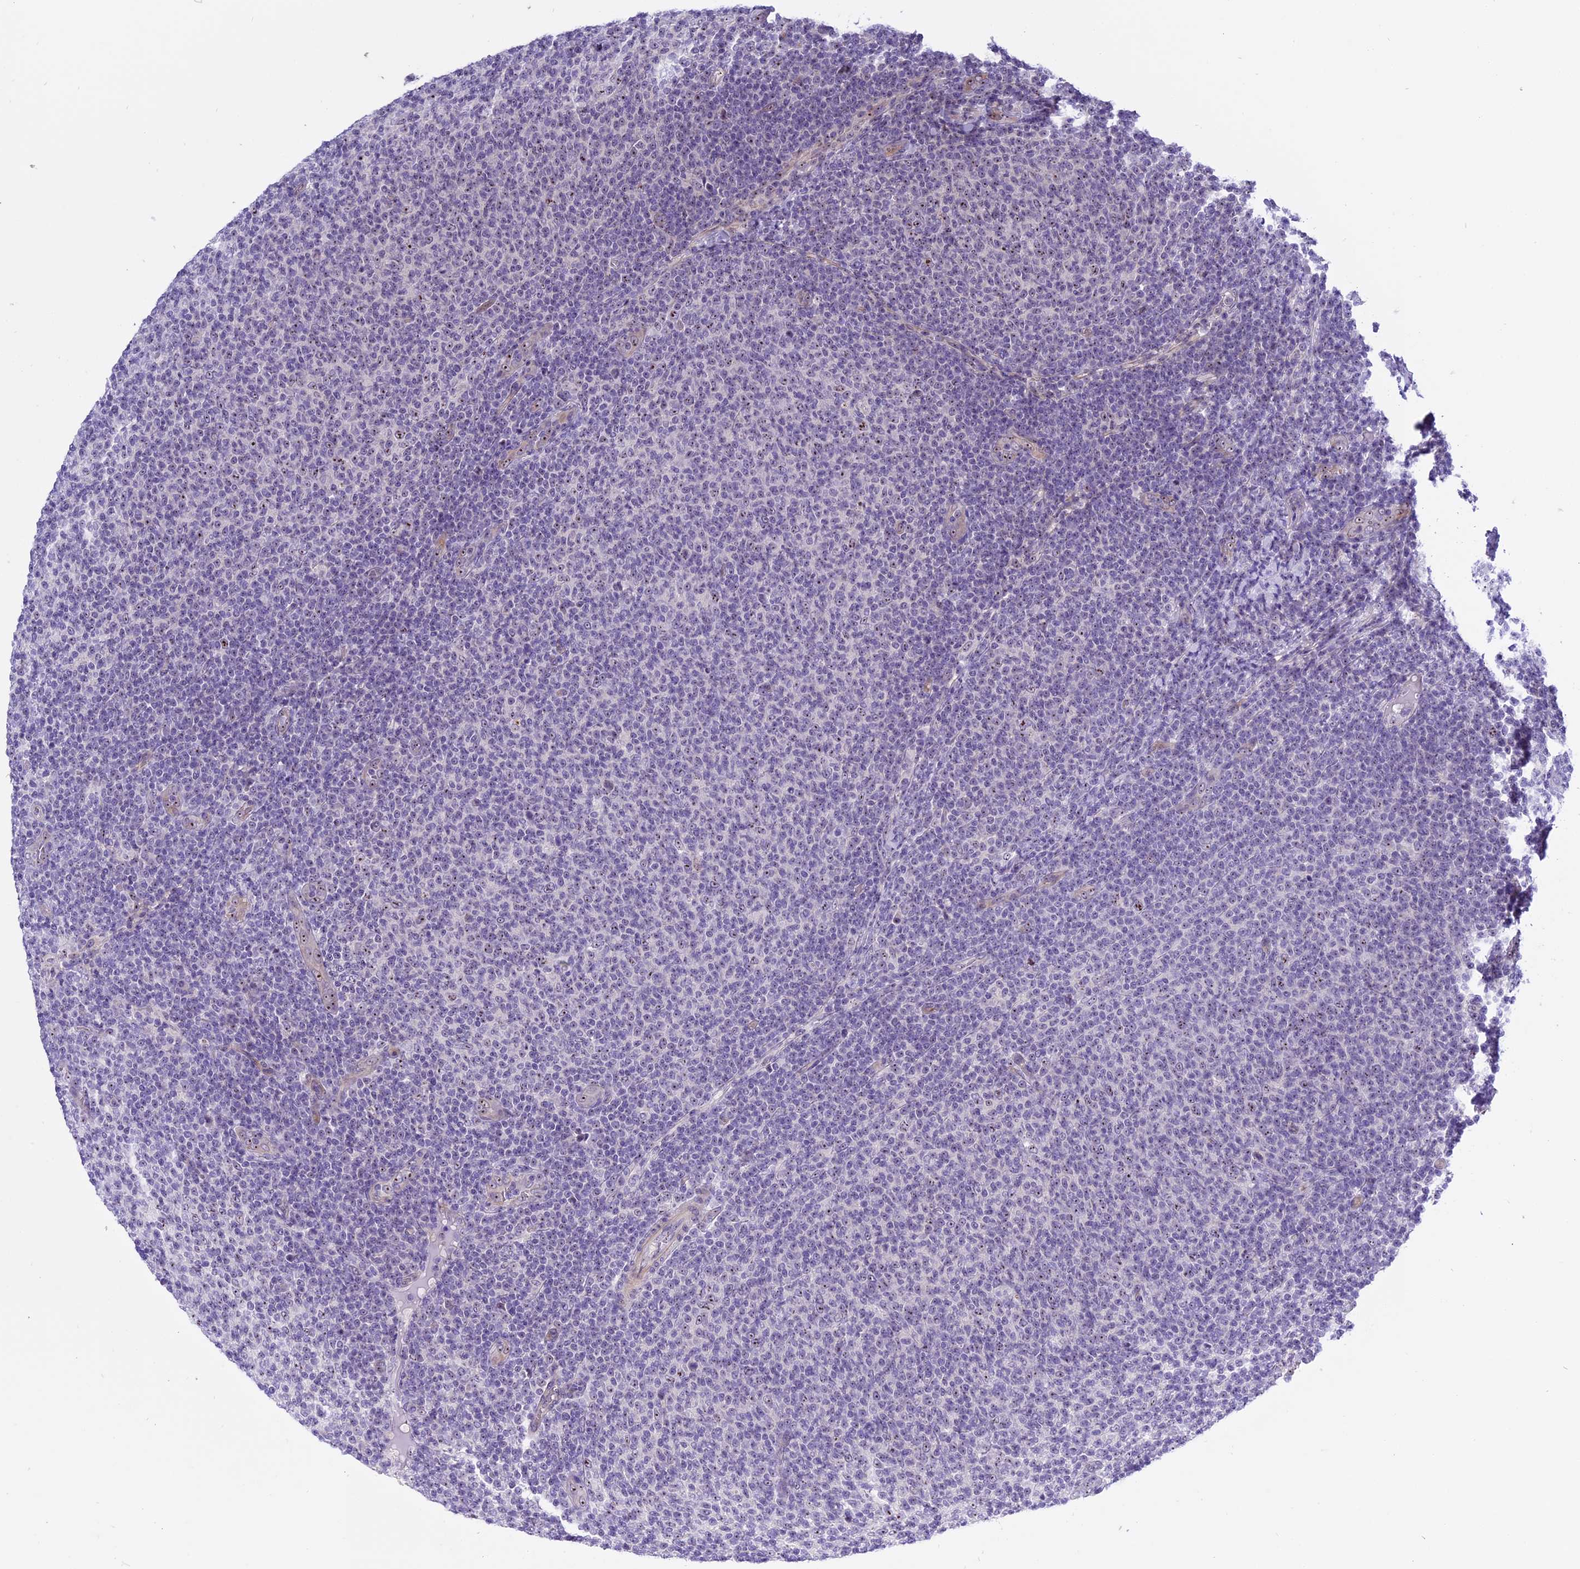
{"staining": {"intensity": "weak", "quantity": "<25%", "location": "nuclear"}, "tissue": "lymphoma", "cell_type": "Tumor cells", "image_type": "cancer", "snomed": [{"axis": "morphology", "description": "Malignant lymphoma, non-Hodgkin's type, Low grade"}, {"axis": "topography", "description": "Lymph node"}], "caption": "Immunohistochemistry (IHC) histopathology image of malignant lymphoma, non-Hodgkin's type (low-grade) stained for a protein (brown), which displays no positivity in tumor cells.", "gene": "TBL3", "patient": {"sex": "male", "age": 66}}